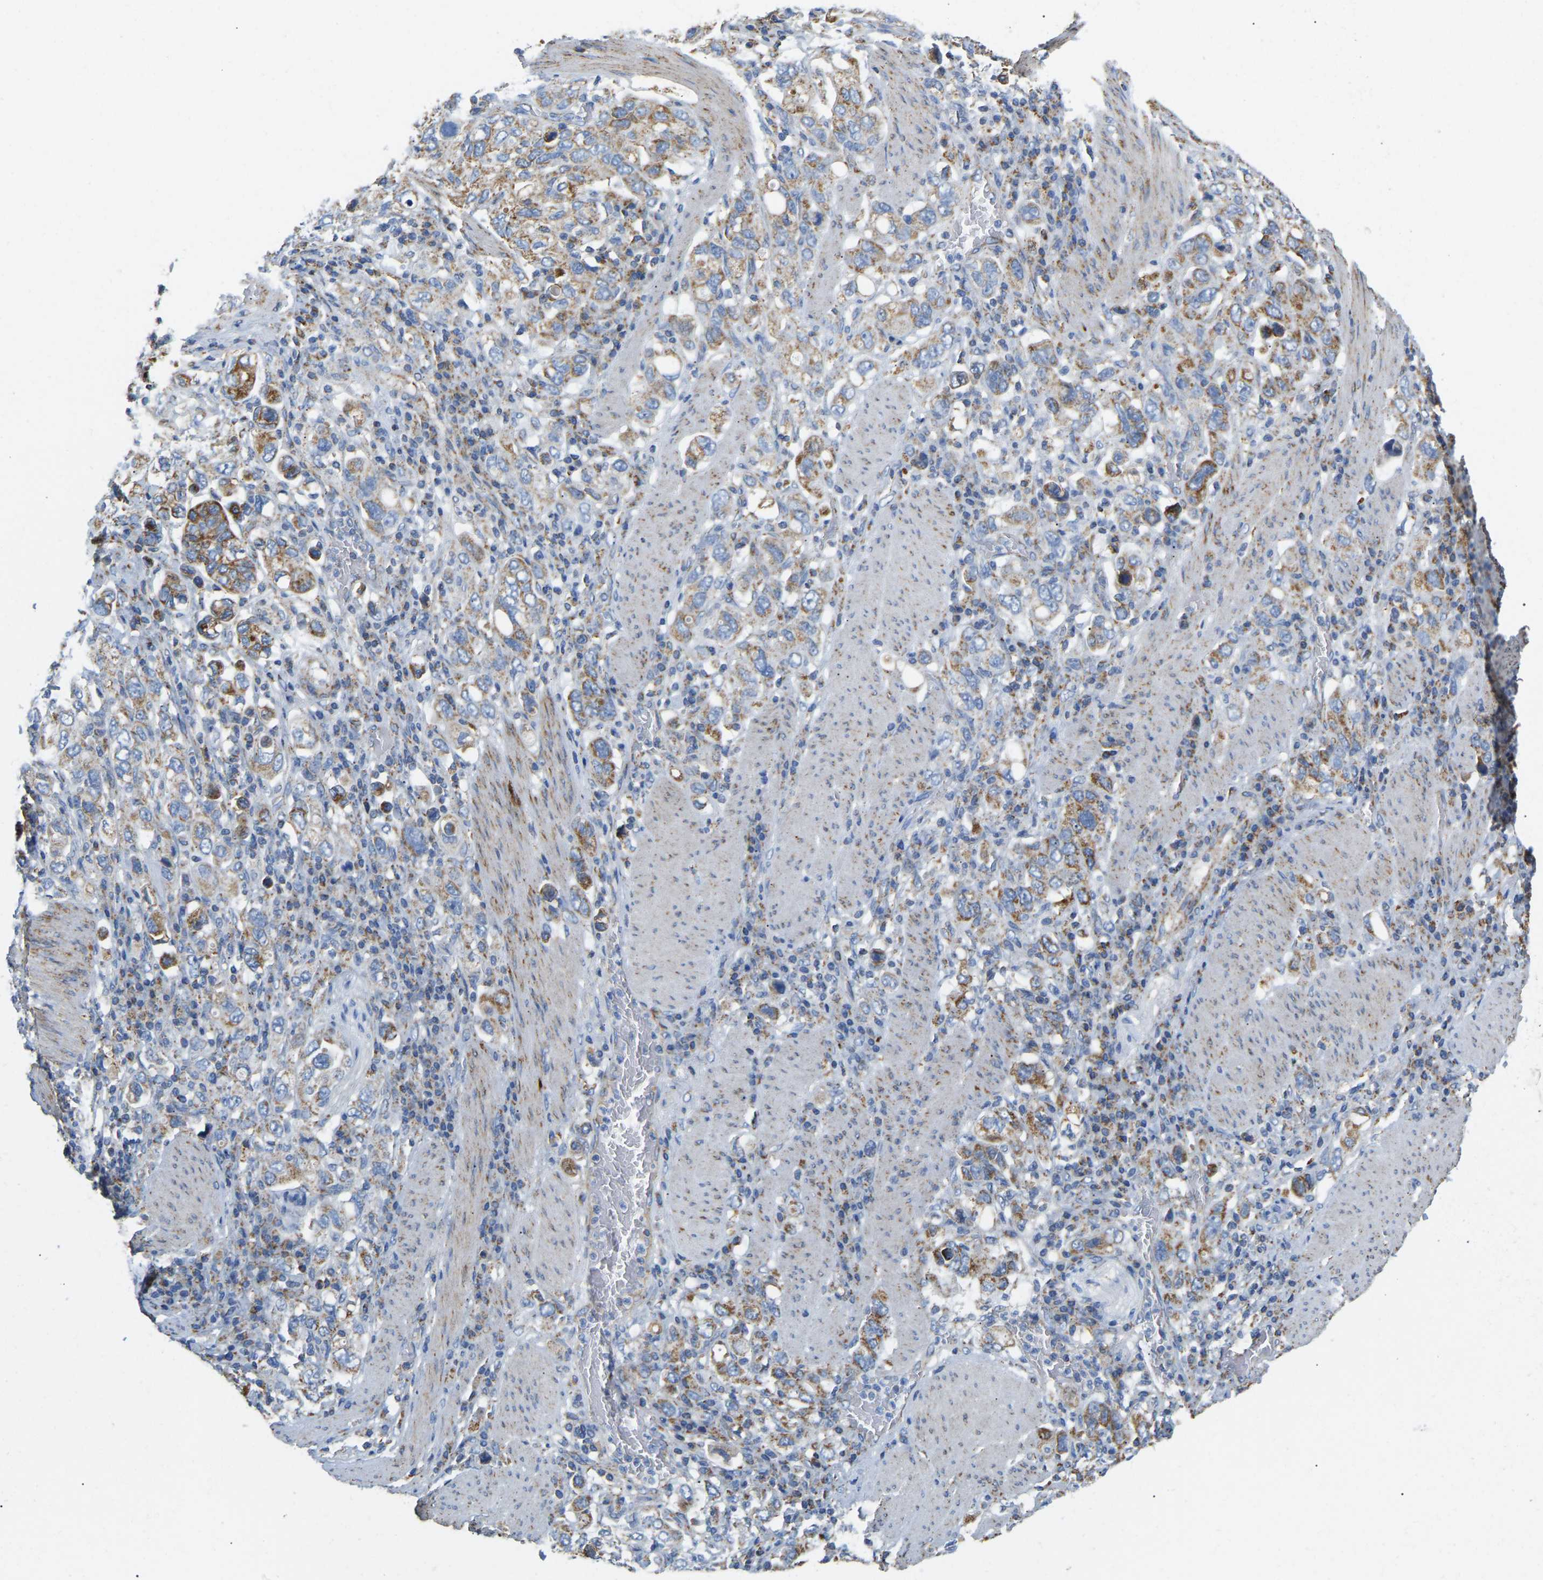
{"staining": {"intensity": "moderate", "quantity": "25%-75%", "location": "cytoplasmic/membranous"}, "tissue": "stomach cancer", "cell_type": "Tumor cells", "image_type": "cancer", "snomed": [{"axis": "morphology", "description": "Adenocarcinoma, NOS"}, {"axis": "topography", "description": "Stomach, upper"}], "caption": "Protein expression analysis of human stomach cancer (adenocarcinoma) reveals moderate cytoplasmic/membranous positivity in about 25%-75% of tumor cells.", "gene": "HIBADH", "patient": {"sex": "male", "age": 62}}